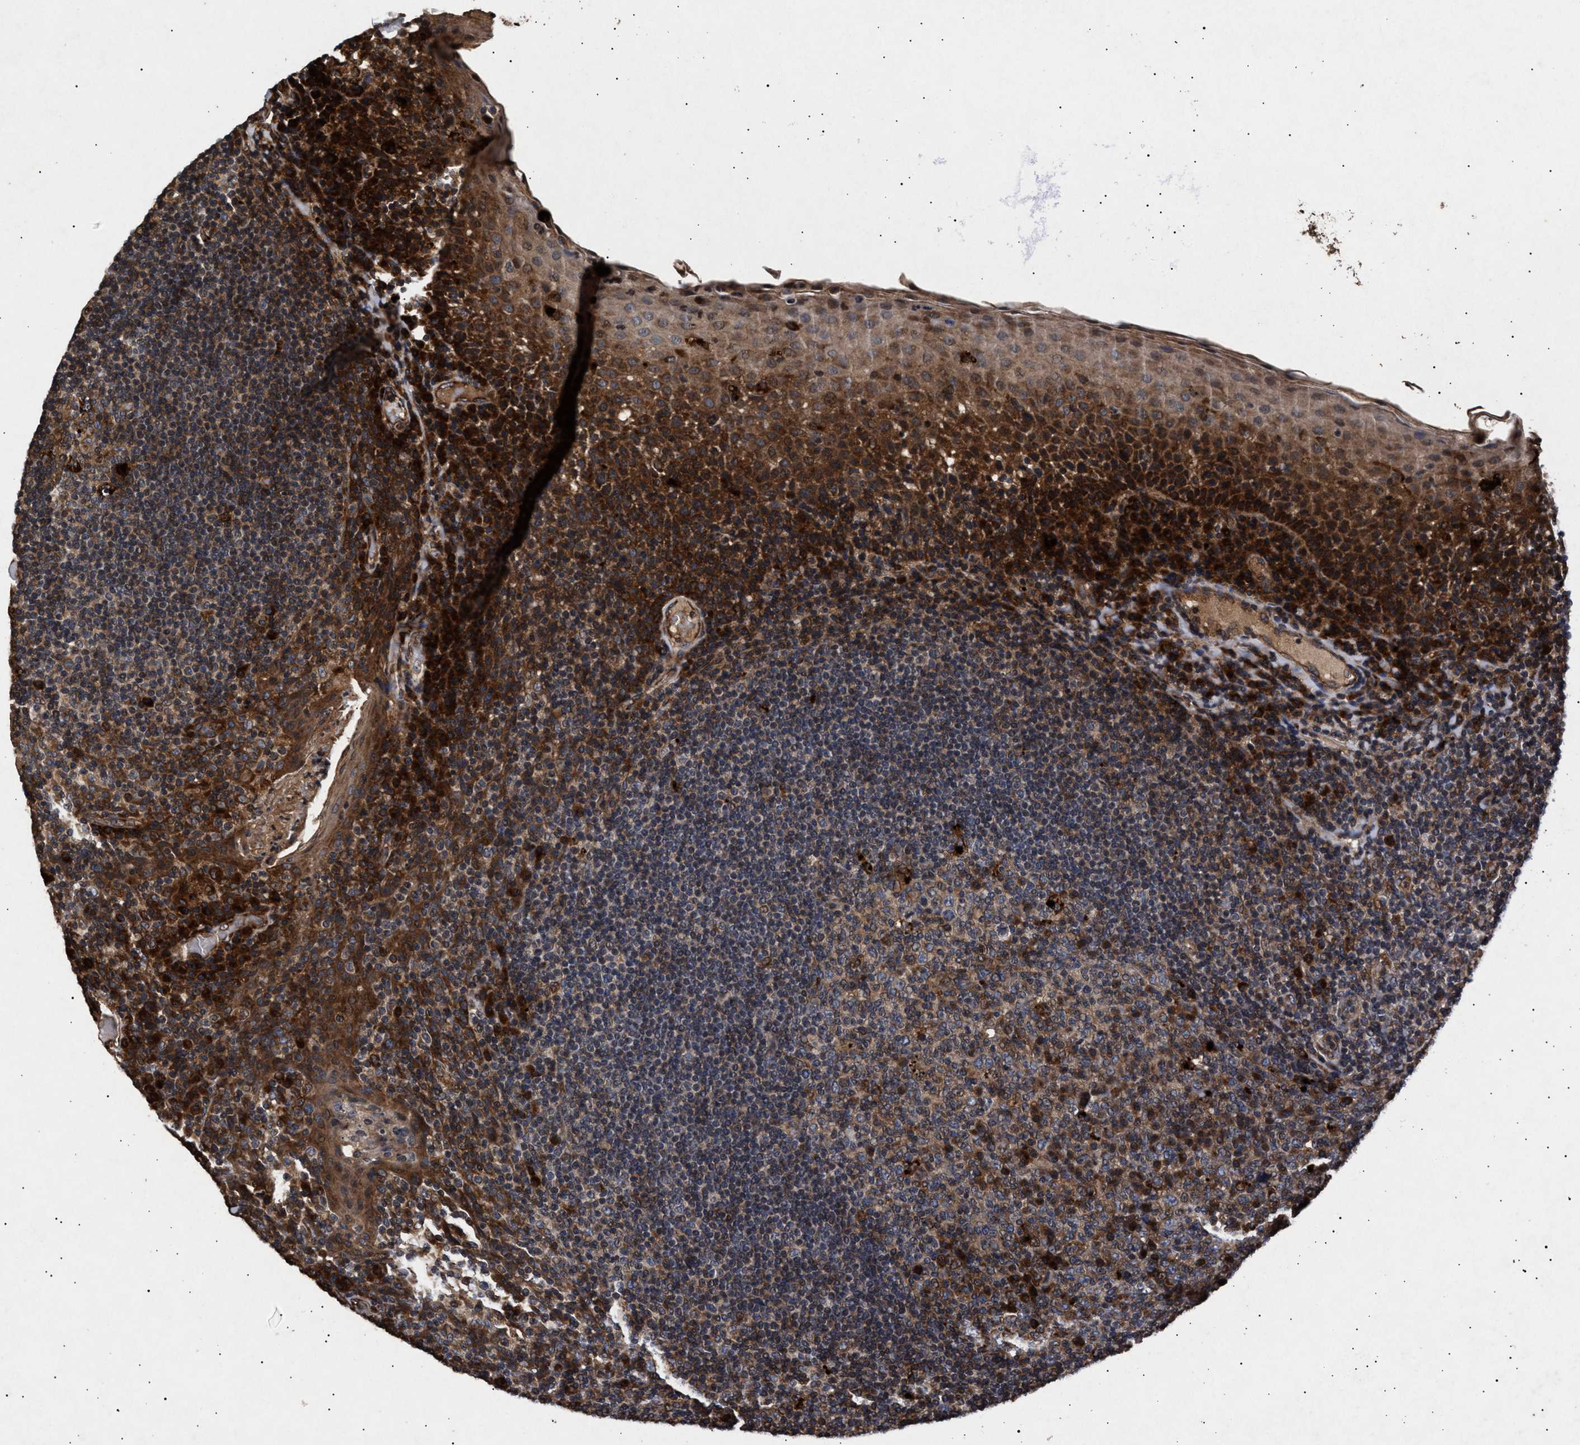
{"staining": {"intensity": "strong", "quantity": "<25%", "location": "cytoplasmic/membranous"}, "tissue": "tonsil", "cell_type": "Germinal center cells", "image_type": "normal", "snomed": [{"axis": "morphology", "description": "Normal tissue, NOS"}, {"axis": "topography", "description": "Tonsil"}], "caption": "IHC staining of unremarkable tonsil, which exhibits medium levels of strong cytoplasmic/membranous staining in about <25% of germinal center cells indicating strong cytoplasmic/membranous protein positivity. The staining was performed using DAB (3,3'-diaminobenzidine) (brown) for protein detection and nuclei were counterstained in hematoxylin (blue).", "gene": "ITGB5", "patient": {"sex": "male", "age": 17}}